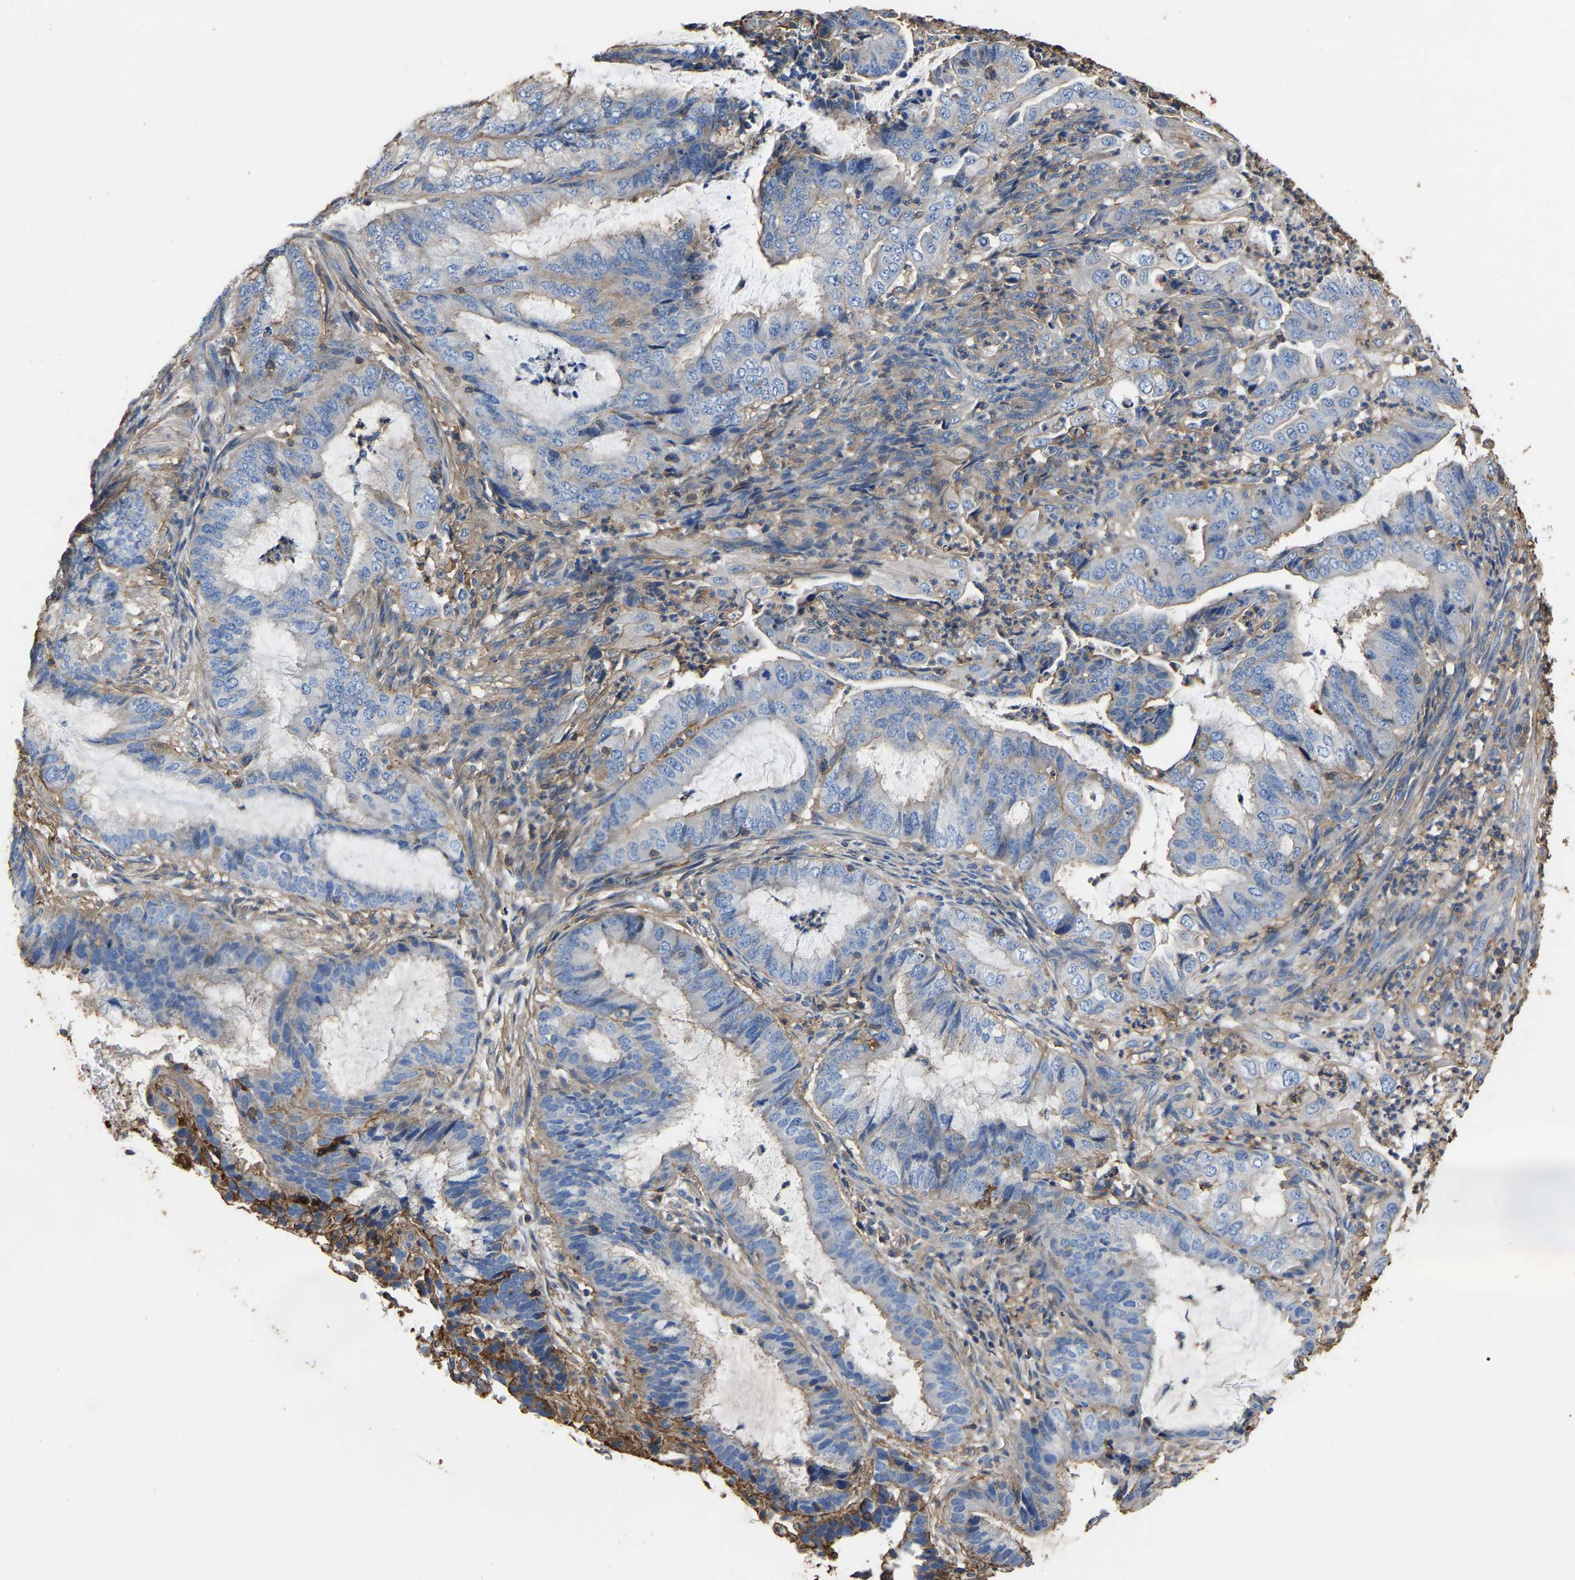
{"staining": {"intensity": "negative", "quantity": "none", "location": "none"}, "tissue": "endometrial cancer", "cell_type": "Tumor cells", "image_type": "cancer", "snomed": [{"axis": "morphology", "description": "Adenocarcinoma, NOS"}, {"axis": "topography", "description": "Endometrium"}], "caption": "Photomicrograph shows no protein expression in tumor cells of endometrial cancer (adenocarcinoma) tissue.", "gene": "ARMT1", "patient": {"sex": "female", "age": 51}}